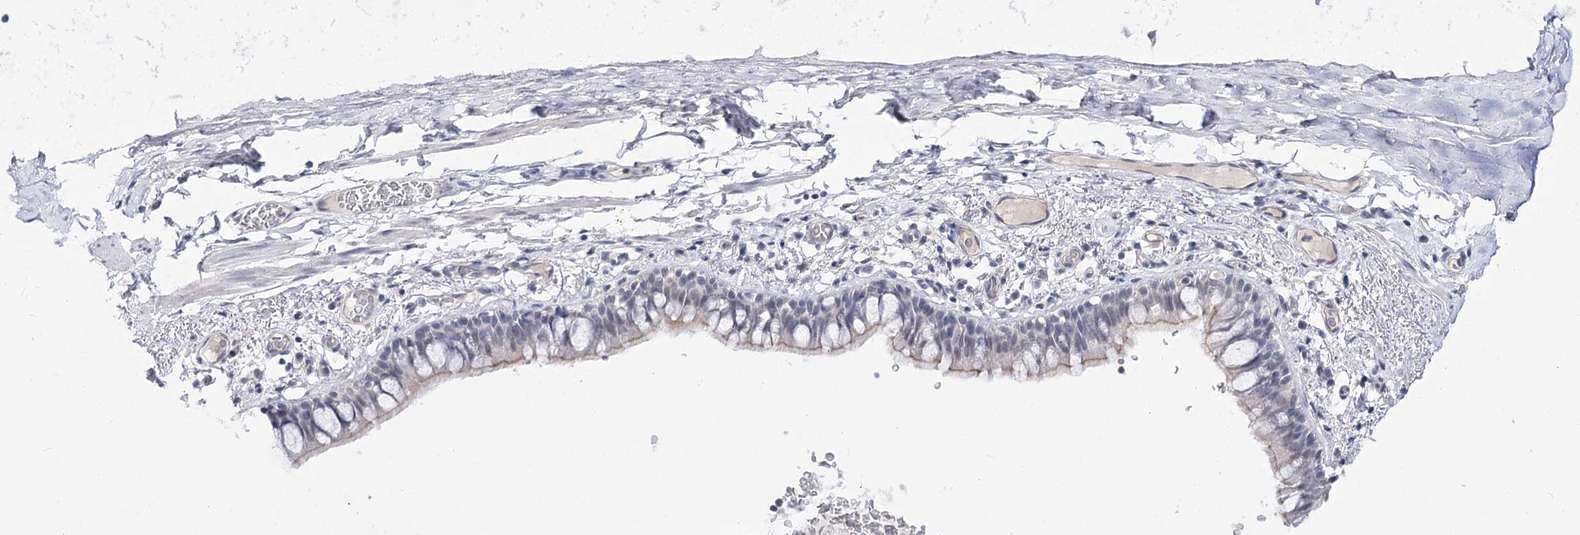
{"staining": {"intensity": "negative", "quantity": "none", "location": "none"}, "tissue": "bronchus", "cell_type": "Respiratory epithelial cells", "image_type": "normal", "snomed": [{"axis": "morphology", "description": "Normal tissue, NOS"}, {"axis": "topography", "description": "Cartilage tissue"}, {"axis": "topography", "description": "Bronchus"}], "caption": "The immunohistochemistry histopathology image has no significant expression in respiratory epithelial cells of bronchus. Brightfield microscopy of IHC stained with DAB (brown) and hematoxylin (blue), captured at high magnification.", "gene": "ATP10B", "patient": {"sex": "female", "age": 36}}